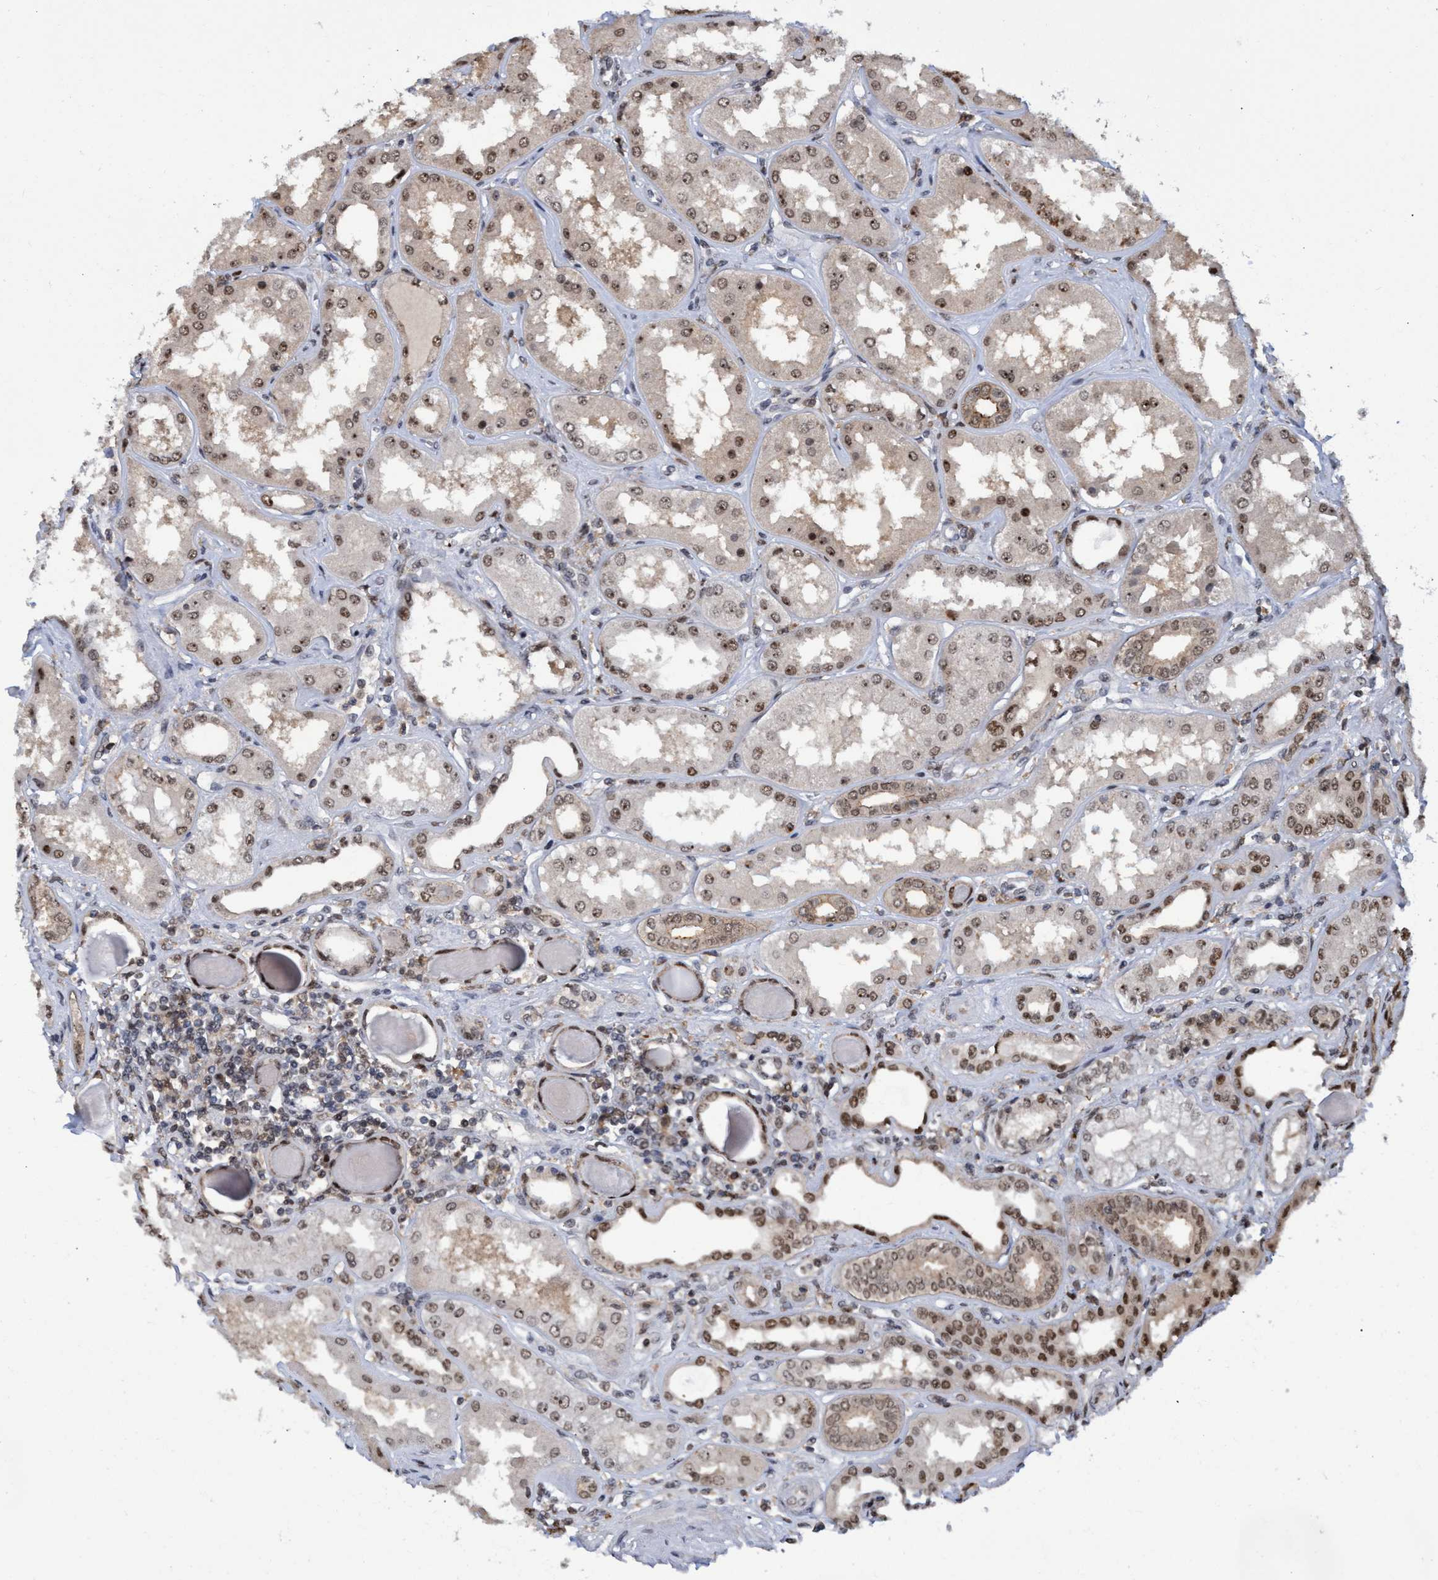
{"staining": {"intensity": "moderate", "quantity": "25%-75%", "location": "nuclear"}, "tissue": "kidney", "cell_type": "Cells in glomeruli", "image_type": "normal", "snomed": [{"axis": "morphology", "description": "Normal tissue, NOS"}, {"axis": "topography", "description": "Kidney"}], "caption": "A brown stain shows moderate nuclear expression of a protein in cells in glomeruli of unremarkable human kidney.", "gene": "GTF2F1", "patient": {"sex": "female", "age": 56}}